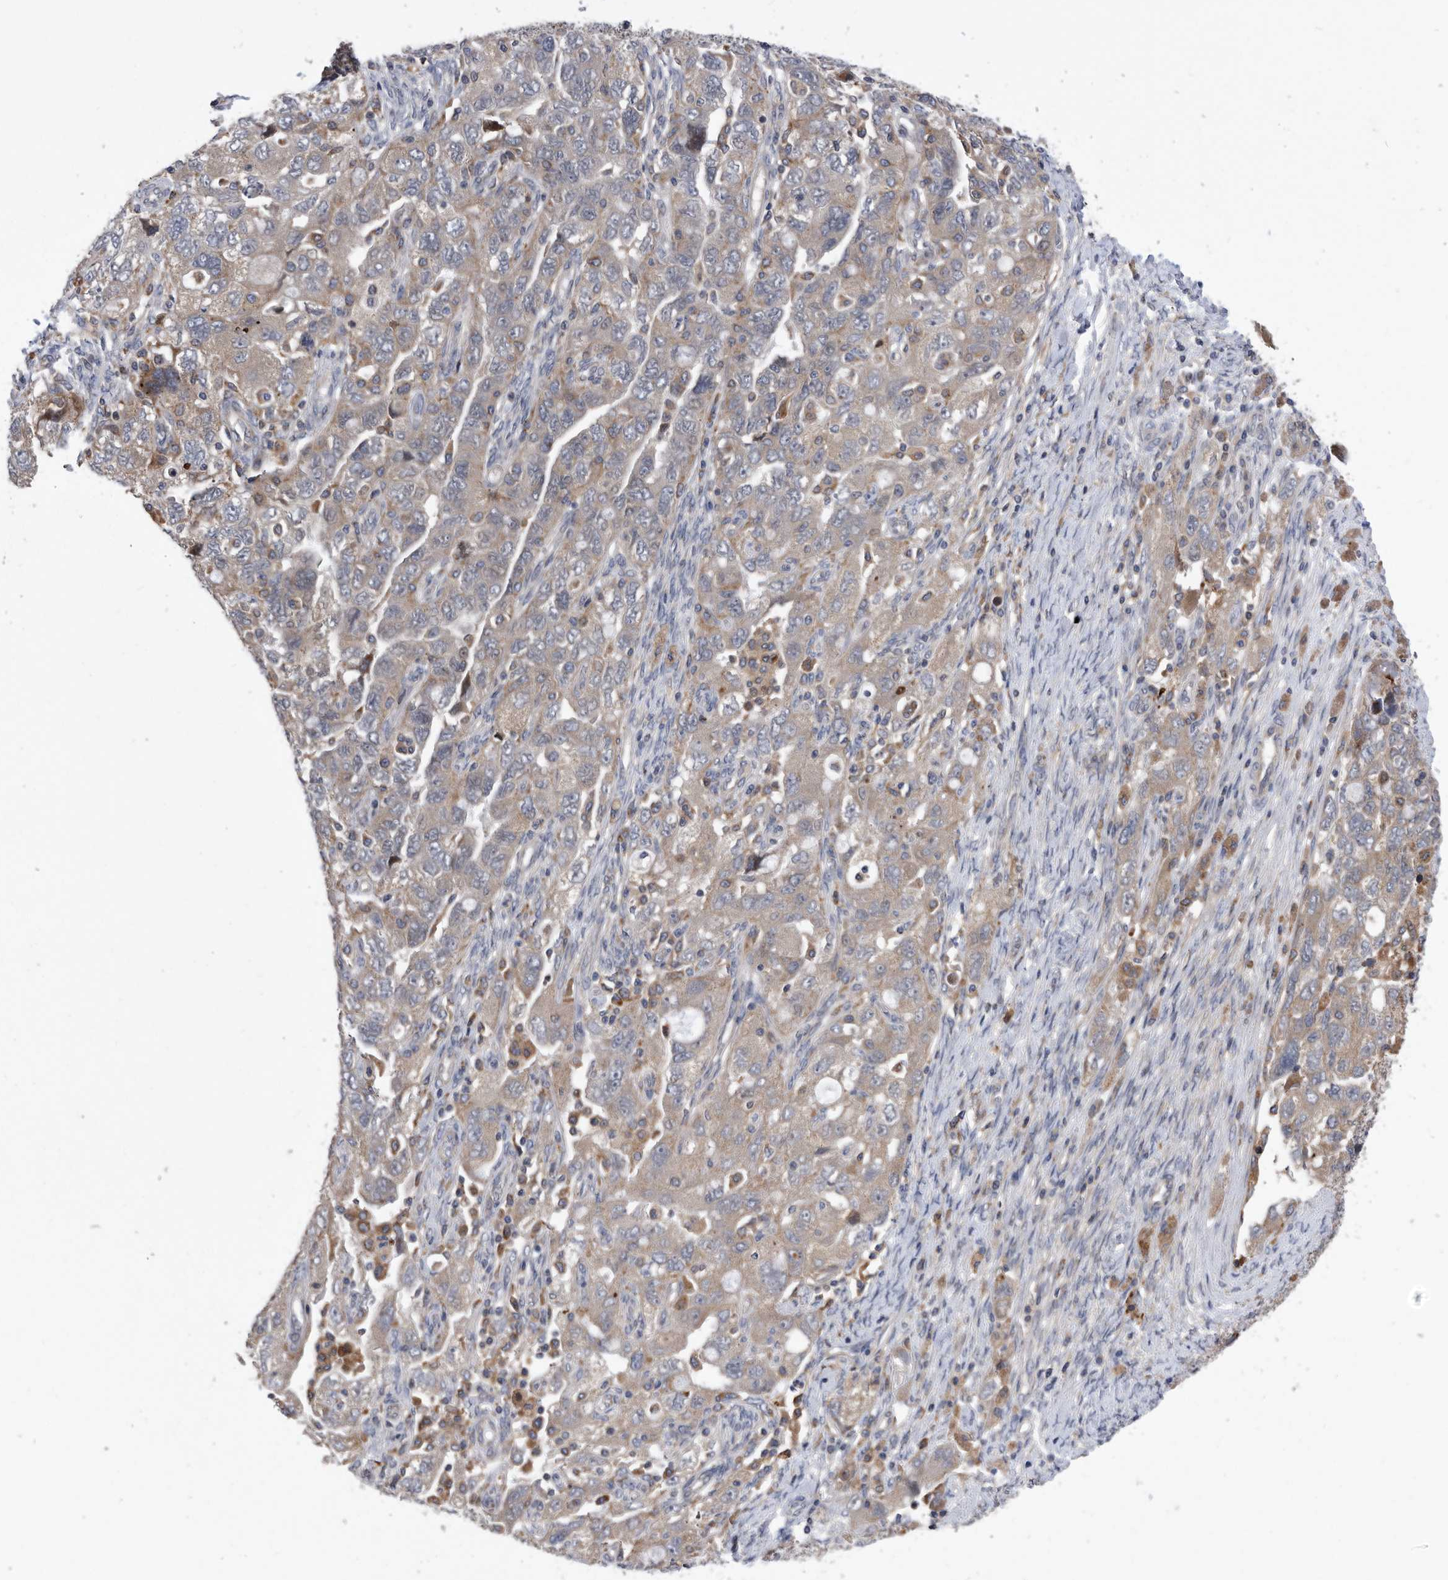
{"staining": {"intensity": "moderate", "quantity": "25%-75%", "location": "cytoplasmic/membranous"}, "tissue": "ovarian cancer", "cell_type": "Tumor cells", "image_type": "cancer", "snomed": [{"axis": "morphology", "description": "Carcinoma, NOS"}, {"axis": "morphology", "description": "Cystadenocarcinoma, serous, NOS"}, {"axis": "topography", "description": "Ovary"}], "caption": "Immunohistochemical staining of ovarian serous cystadenocarcinoma exhibits medium levels of moderate cytoplasmic/membranous positivity in about 25%-75% of tumor cells.", "gene": "BAIAP3", "patient": {"sex": "female", "age": 69}}